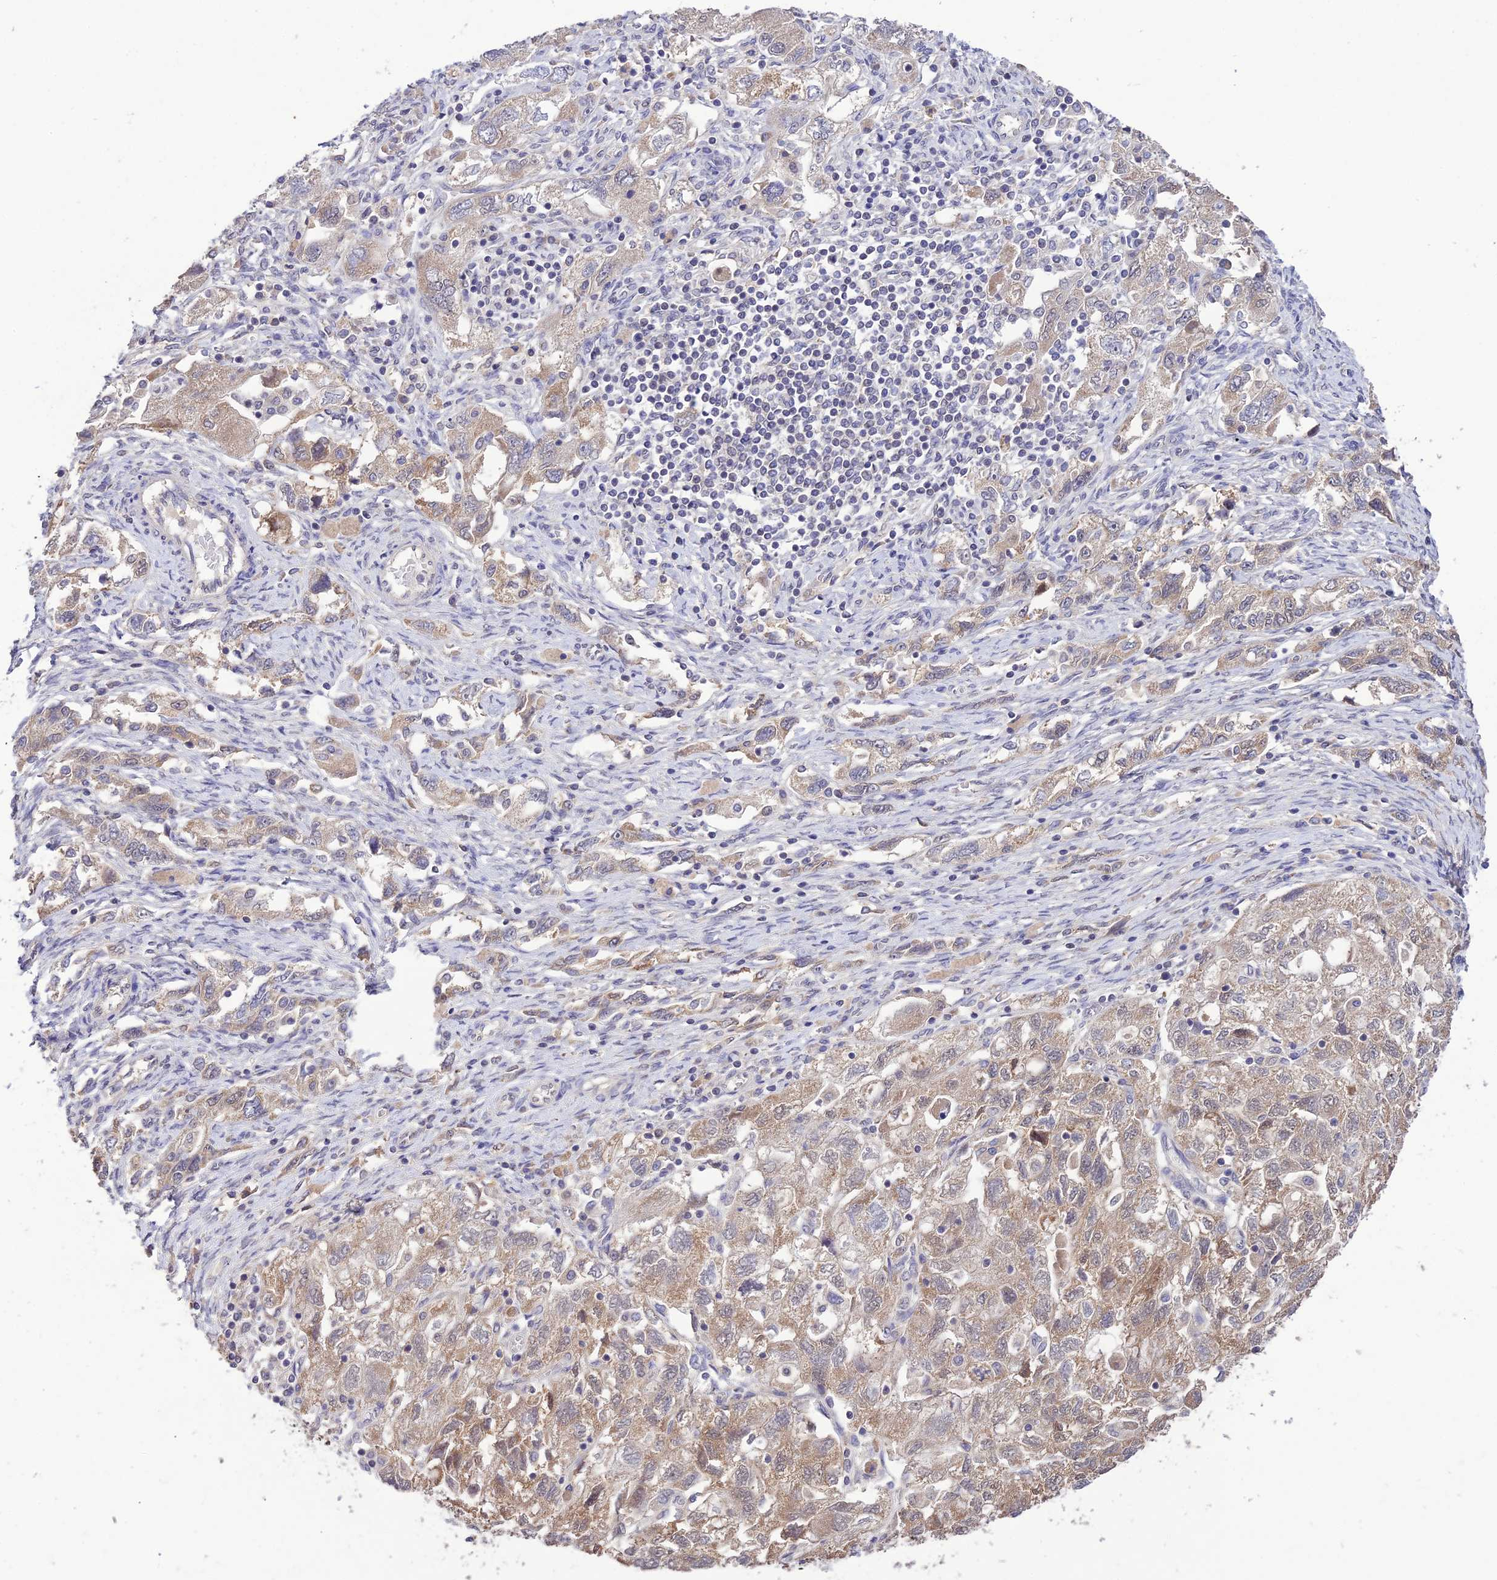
{"staining": {"intensity": "moderate", "quantity": ">75%", "location": "cytoplasmic/membranous"}, "tissue": "ovarian cancer", "cell_type": "Tumor cells", "image_type": "cancer", "snomed": [{"axis": "morphology", "description": "Carcinoma, NOS"}, {"axis": "morphology", "description": "Cystadenocarcinoma, serous, NOS"}, {"axis": "topography", "description": "Ovary"}], "caption": "Immunohistochemistry photomicrograph of neoplastic tissue: human ovarian cancer stained using IHC reveals medium levels of moderate protein expression localized specifically in the cytoplasmic/membranous of tumor cells, appearing as a cytoplasmic/membranous brown color.", "gene": "PGK1", "patient": {"sex": "female", "age": 69}}